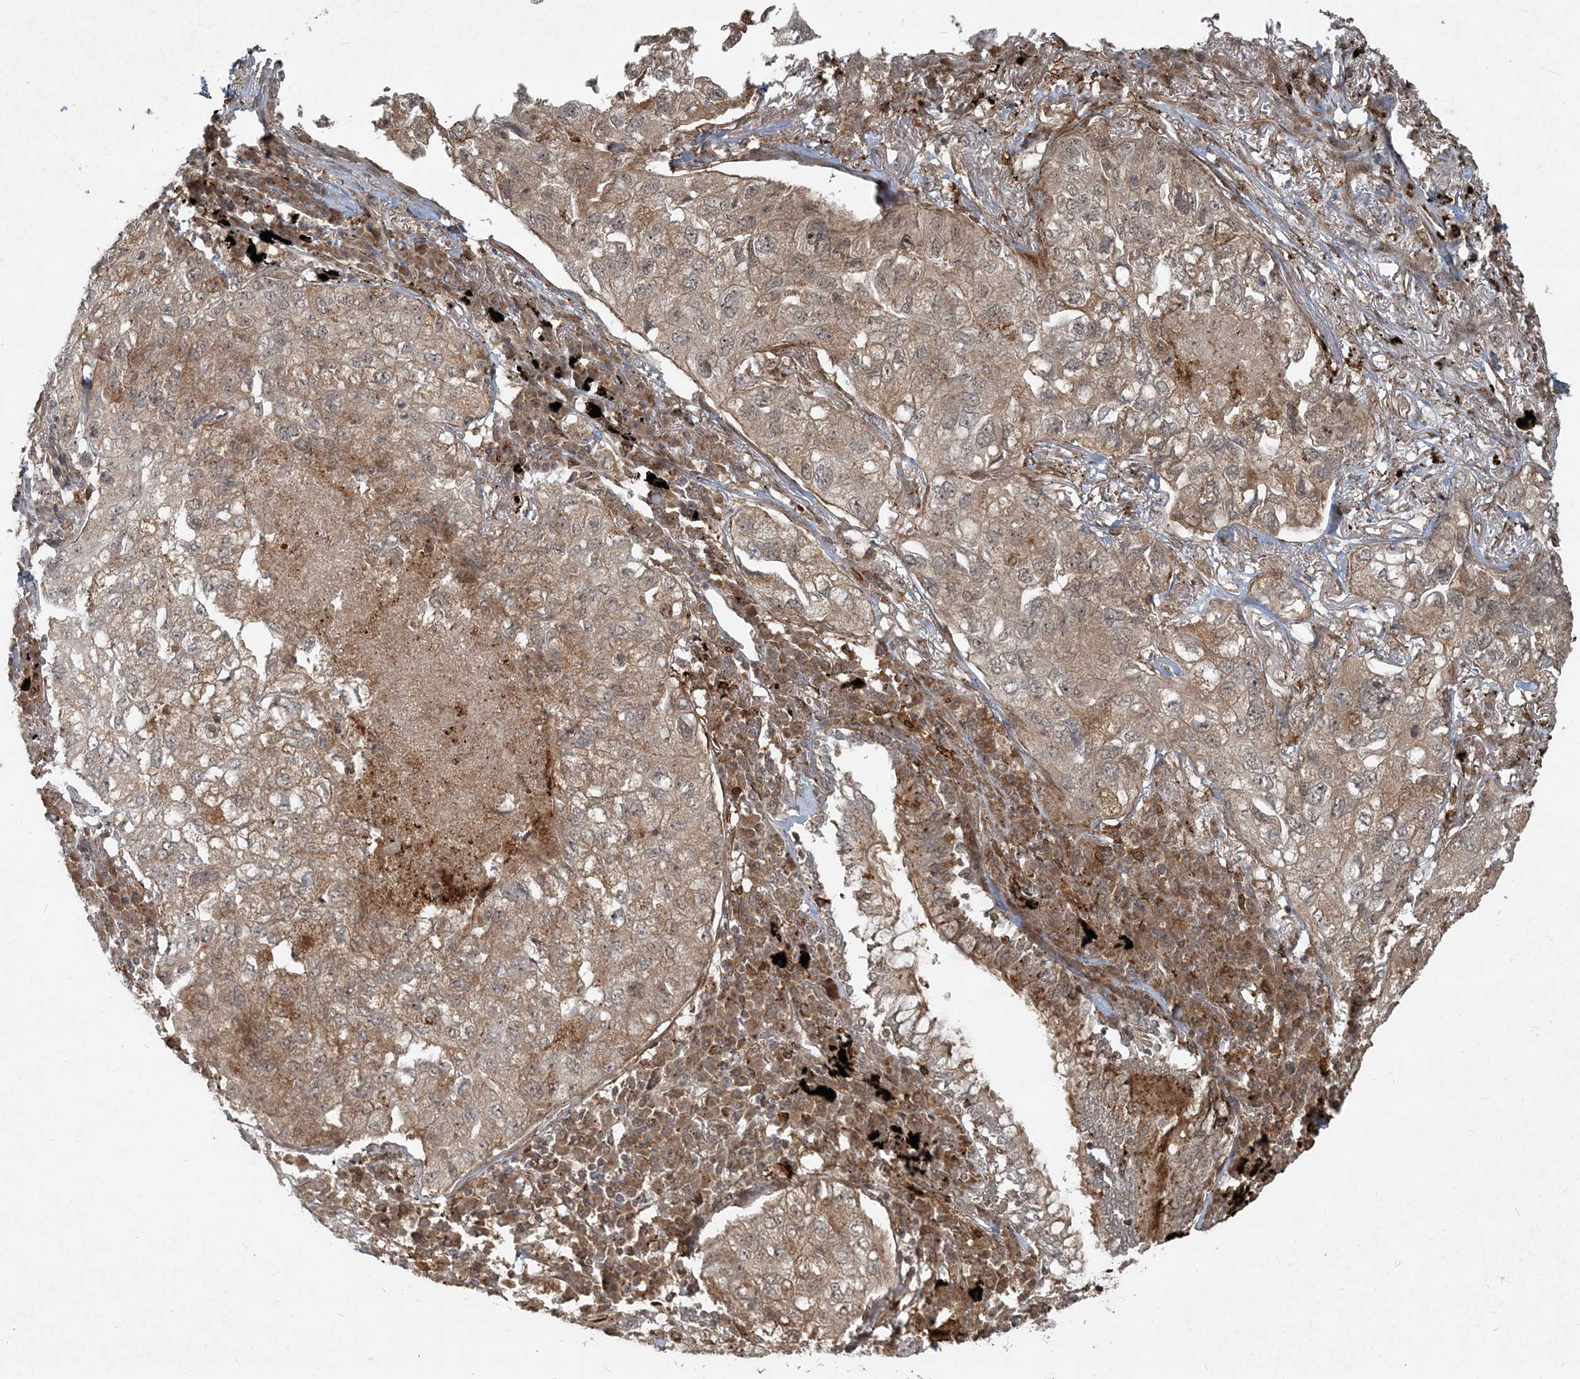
{"staining": {"intensity": "weak", "quantity": "25%-75%", "location": "cytoplasmic/membranous"}, "tissue": "lung cancer", "cell_type": "Tumor cells", "image_type": "cancer", "snomed": [{"axis": "morphology", "description": "Adenocarcinoma, NOS"}, {"axis": "topography", "description": "Lung"}], "caption": "Tumor cells reveal low levels of weak cytoplasmic/membranous expression in approximately 25%-75% of cells in adenocarcinoma (lung).", "gene": "NARS1", "patient": {"sex": "male", "age": 65}}